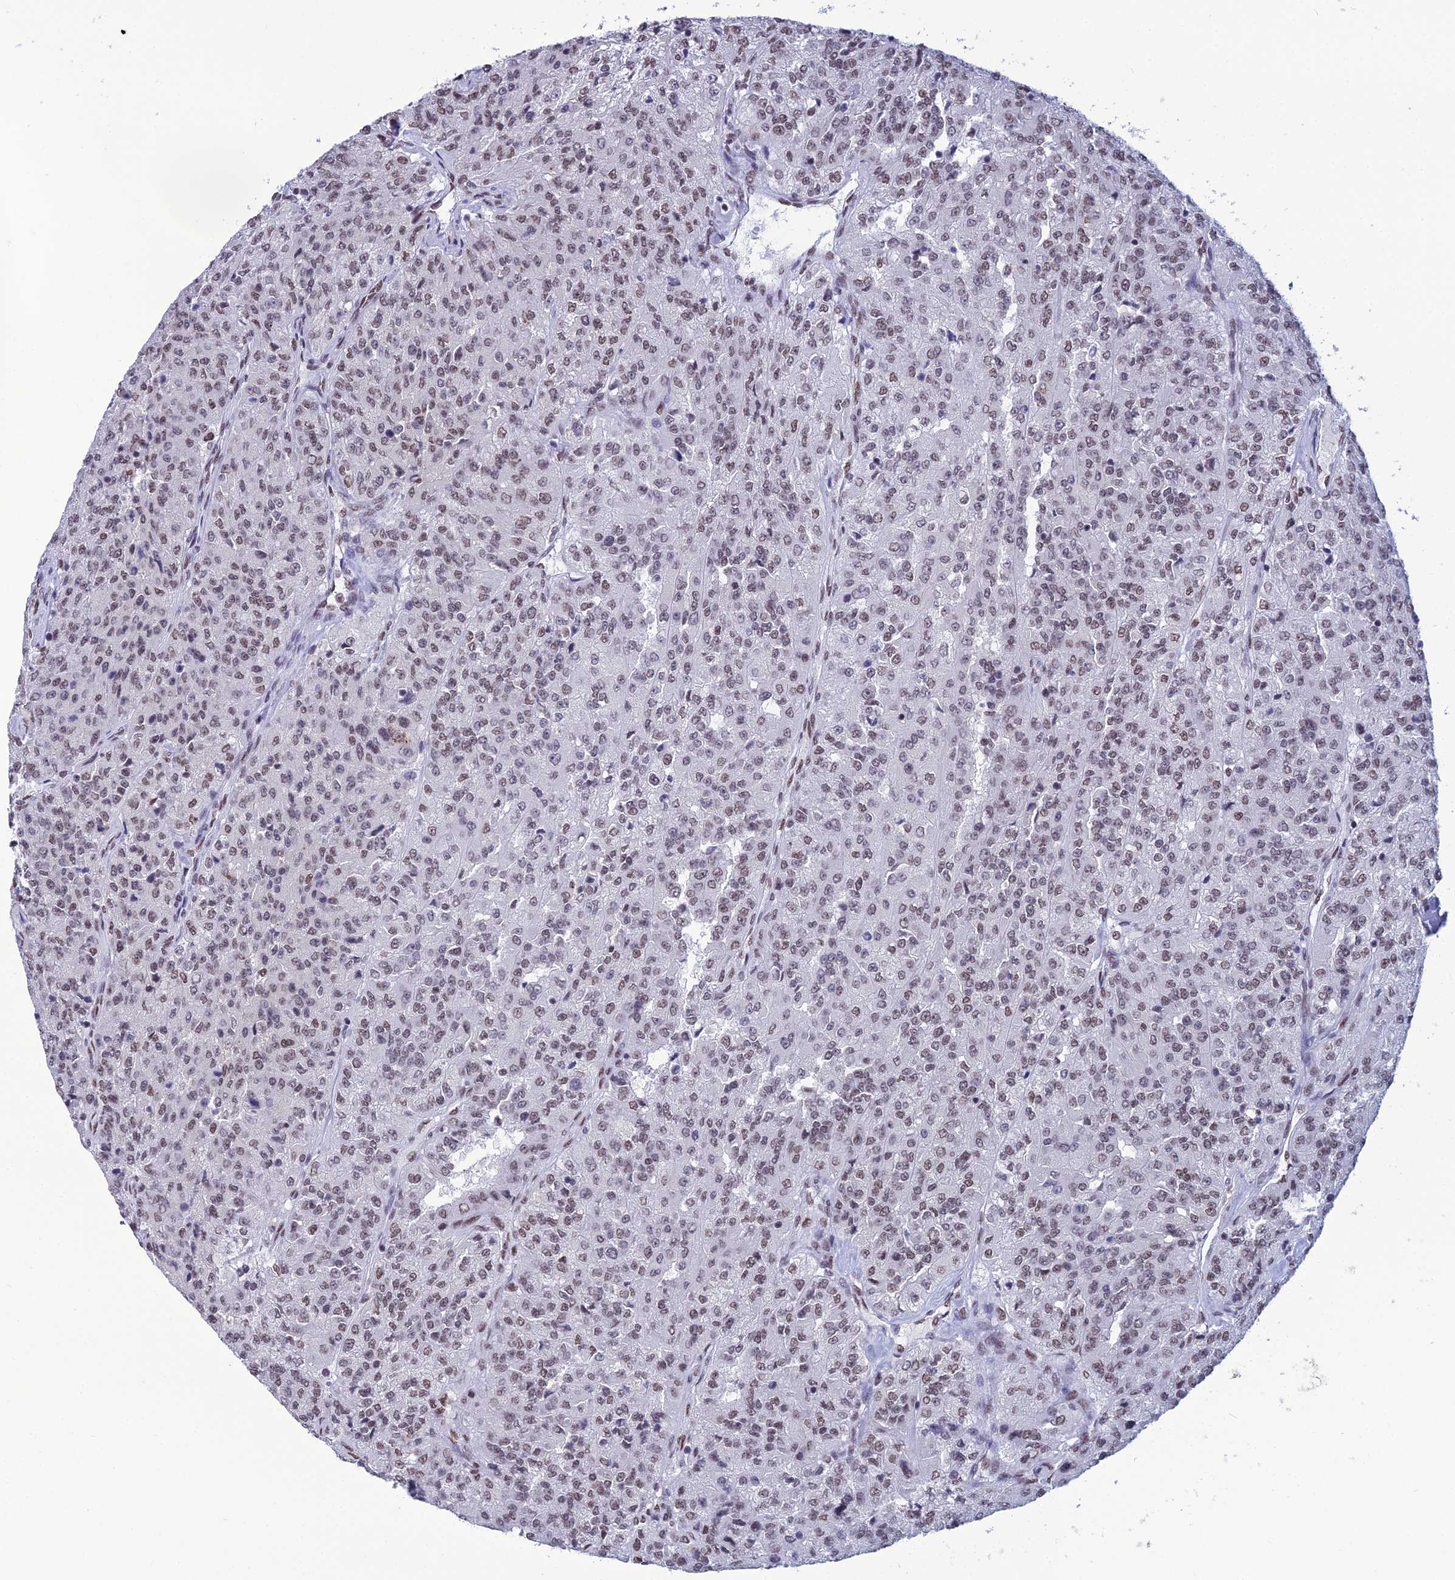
{"staining": {"intensity": "weak", "quantity": "25%-75%", "location": "nuclear"}, "tissue": "renal cancer", "cell_type": "Tumor cells", "image_type": "cancer", "snomed": [{"axis": "morphology", "description": "Adenocarcinoma, NOS"}, {"axis": "topography", "description": "Kidney"}], "caption": "A photomicrograph of renal adenocarcinoma stained for a protein reveals weak nuclear brown staining in tumor cells. (DAB (3,3'-diaminobenzidine) IHC with brightfield microscopy, high magnification).", "gene": "PRAMEF12", "patient": {"sex": "female", "age": 63}}